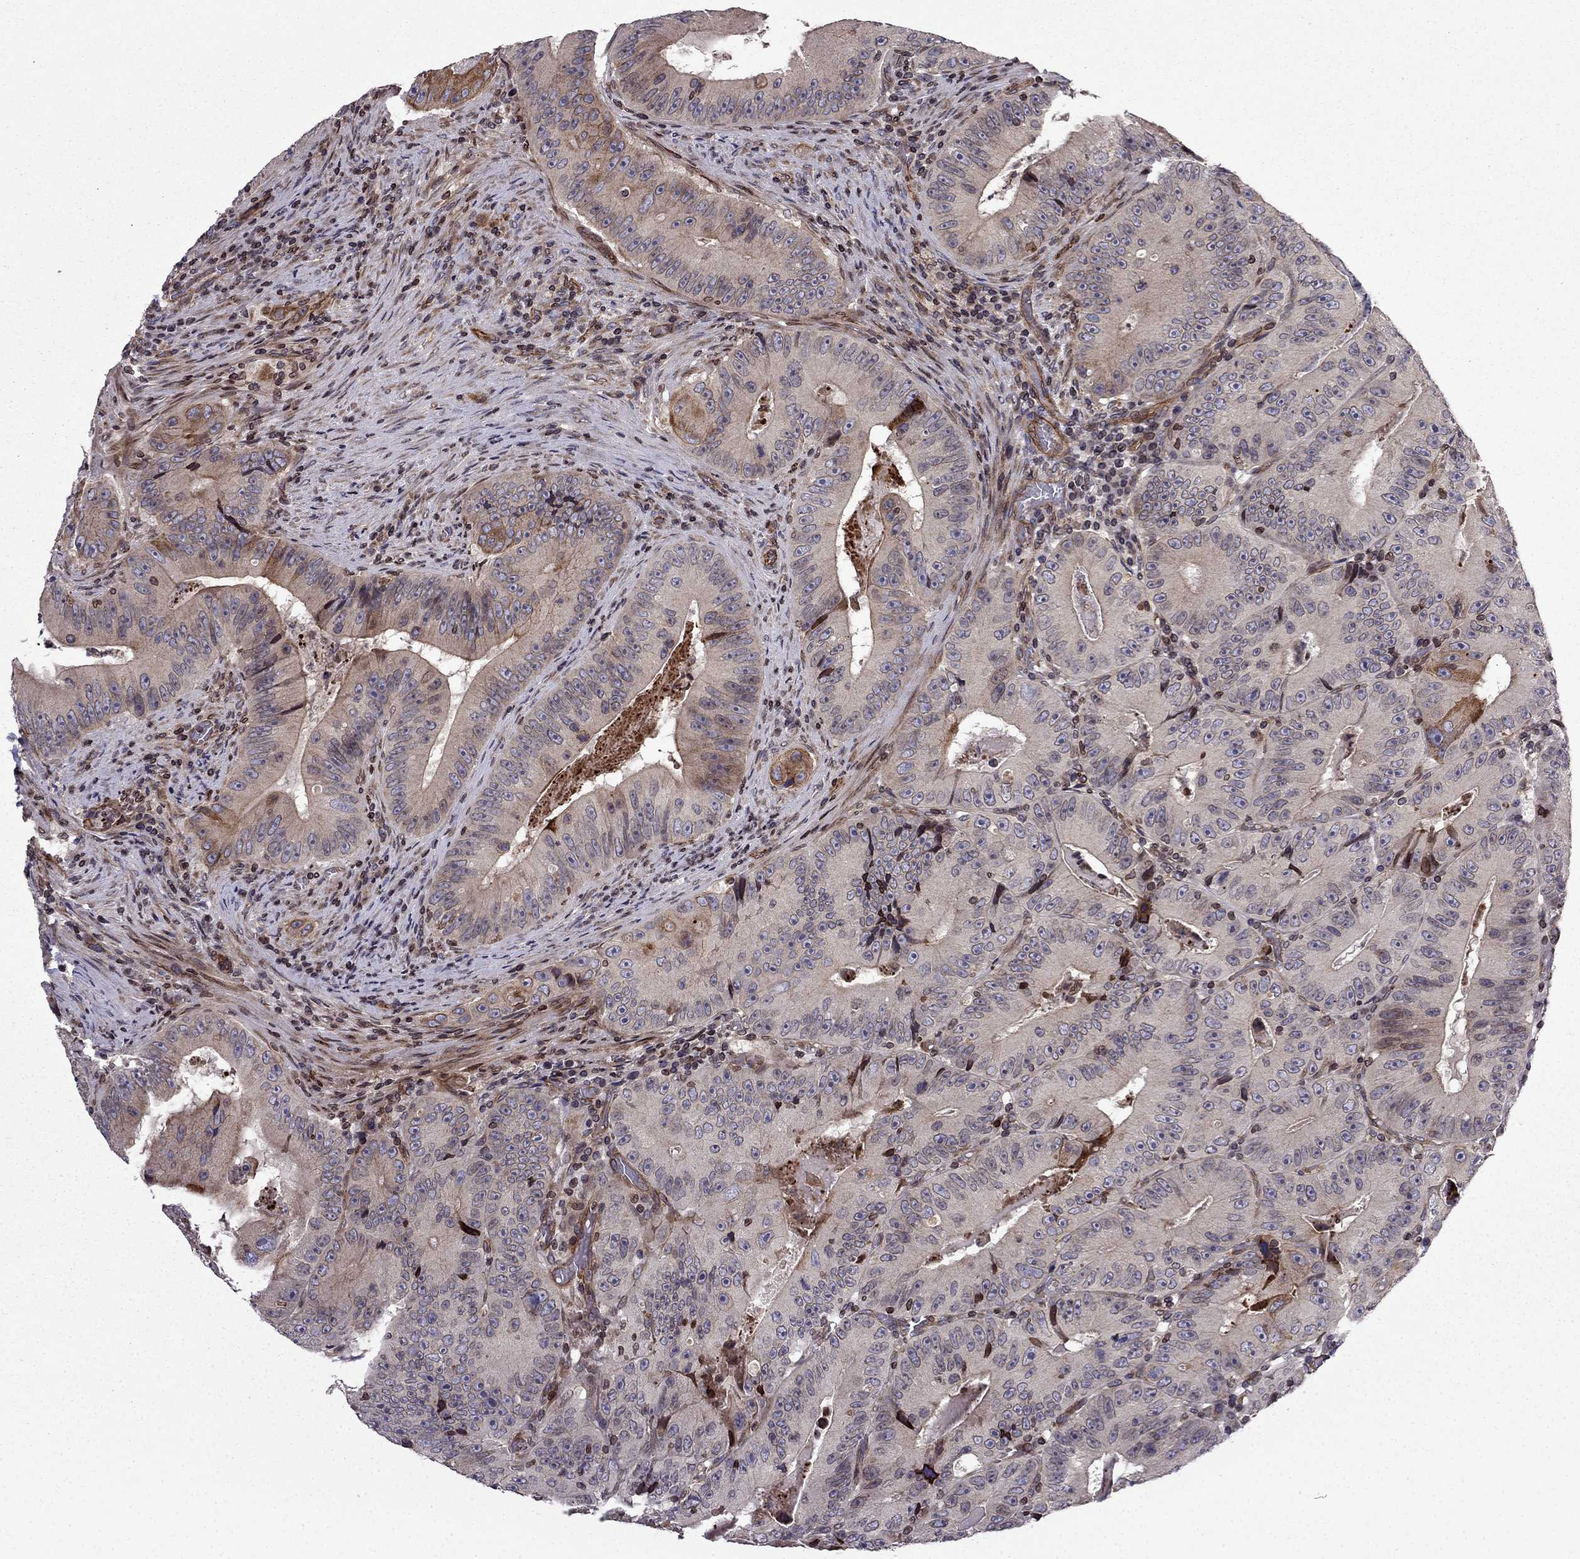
{"staining": {"intensity": "strong", "quantity": "<25%", "location": "cytoplasmic/membranous"}, "tissue": "colorectal cancer", "cell_type": "Tumor cells", "image_type": "cancer", "snomed": [{"axis": "morphology", "description": "Adenocarcinoma, NOS"}, {"axis": "topography", "description": "Colon"}], "caption": "Protein analysis of adenocarcinoma (colorectal) tissue shows strong cytoplasmic/membranous staining in approximately <25% of tumor cells.", "gene": "CDC42BPA", "patient": {"sex": "female", "age": 86}}